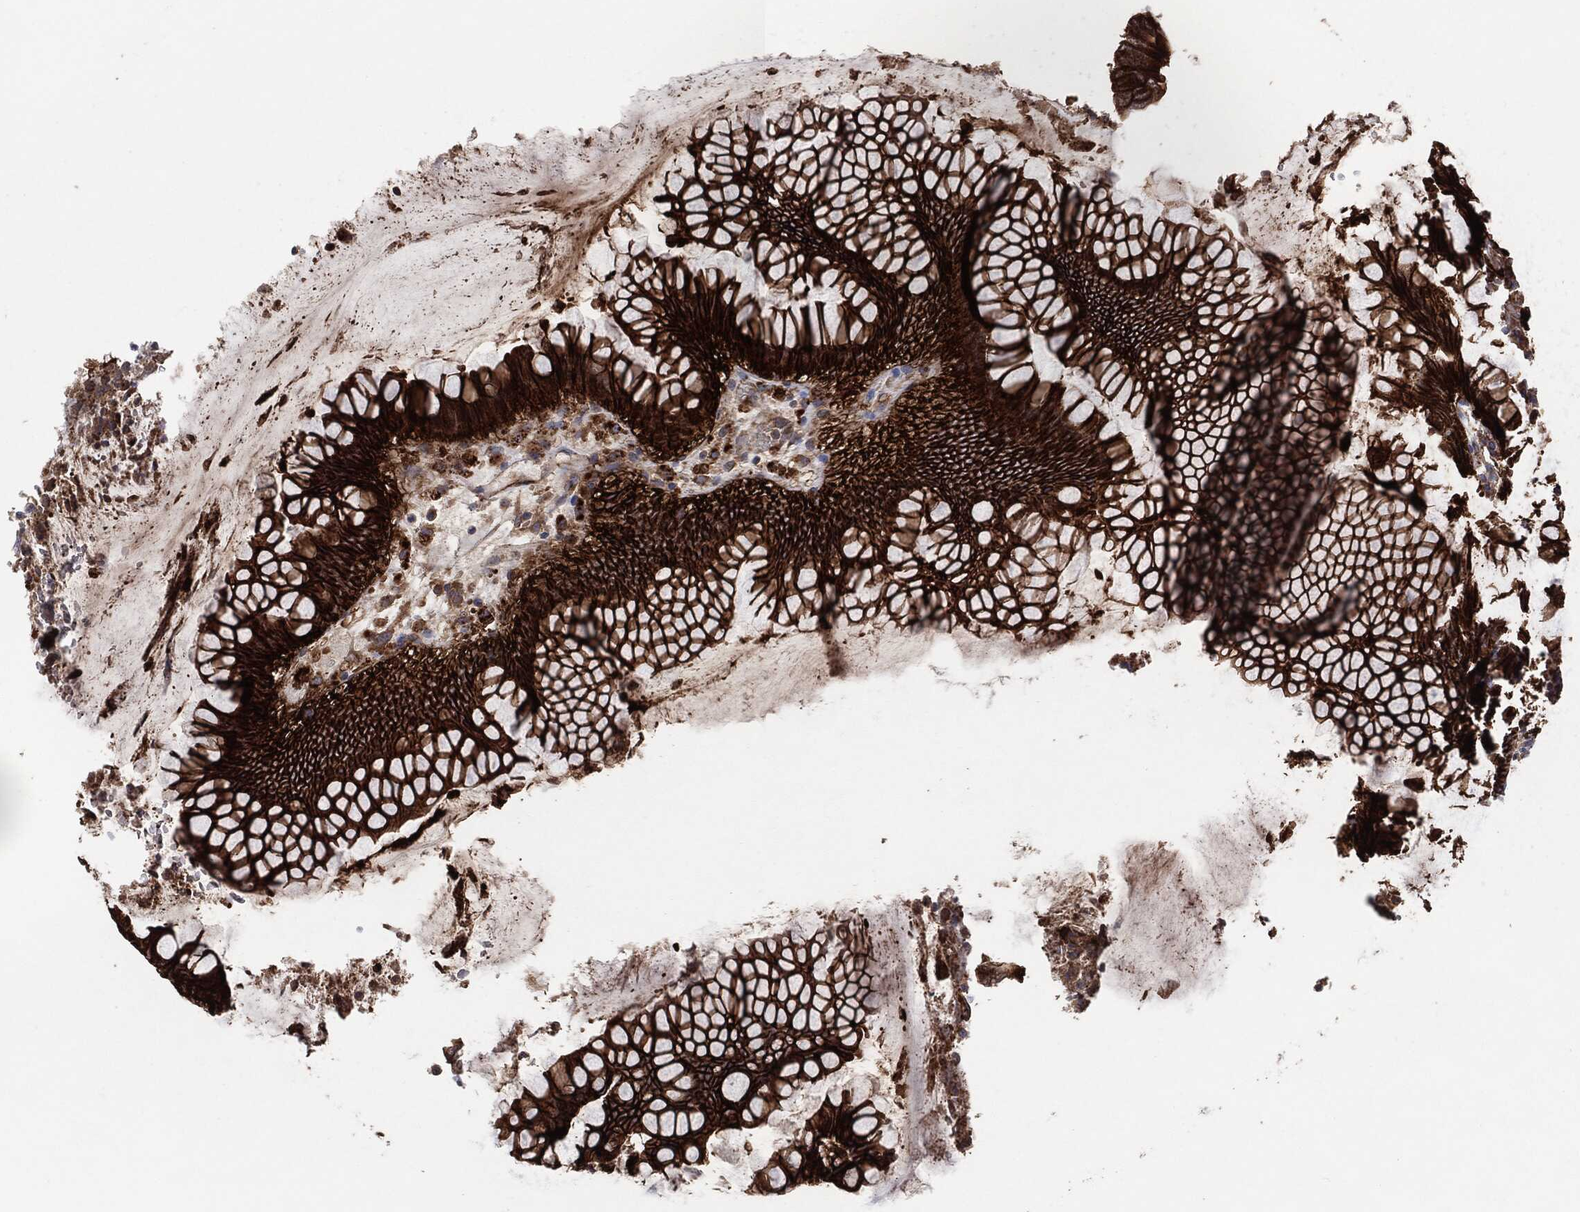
{"staining": {"intensity": "strong", "quantity": ">75%", "location": "cytoplasmic/membranous"}, "tissue": "colorectal cancer", "cell_type": "Tumor cells", "image_type": "cancer", "snomed": [{"axis": "morphology", "description": "Adenocarcinoma, NOS"}, {"axis": "topography", "description": "Colon"}], "caption": "A high-resolution micrograph shows IHC staining of adenocarcinoma (colorectal), which reveals strong cytoplasmic/membranous expression in approximately >75% of tumor cells. (brown staining indicates protein expression, while blue staining denotes nuclei).", "gene": "CTNNA1", "patient": {"sex": "female", "age": 67}}